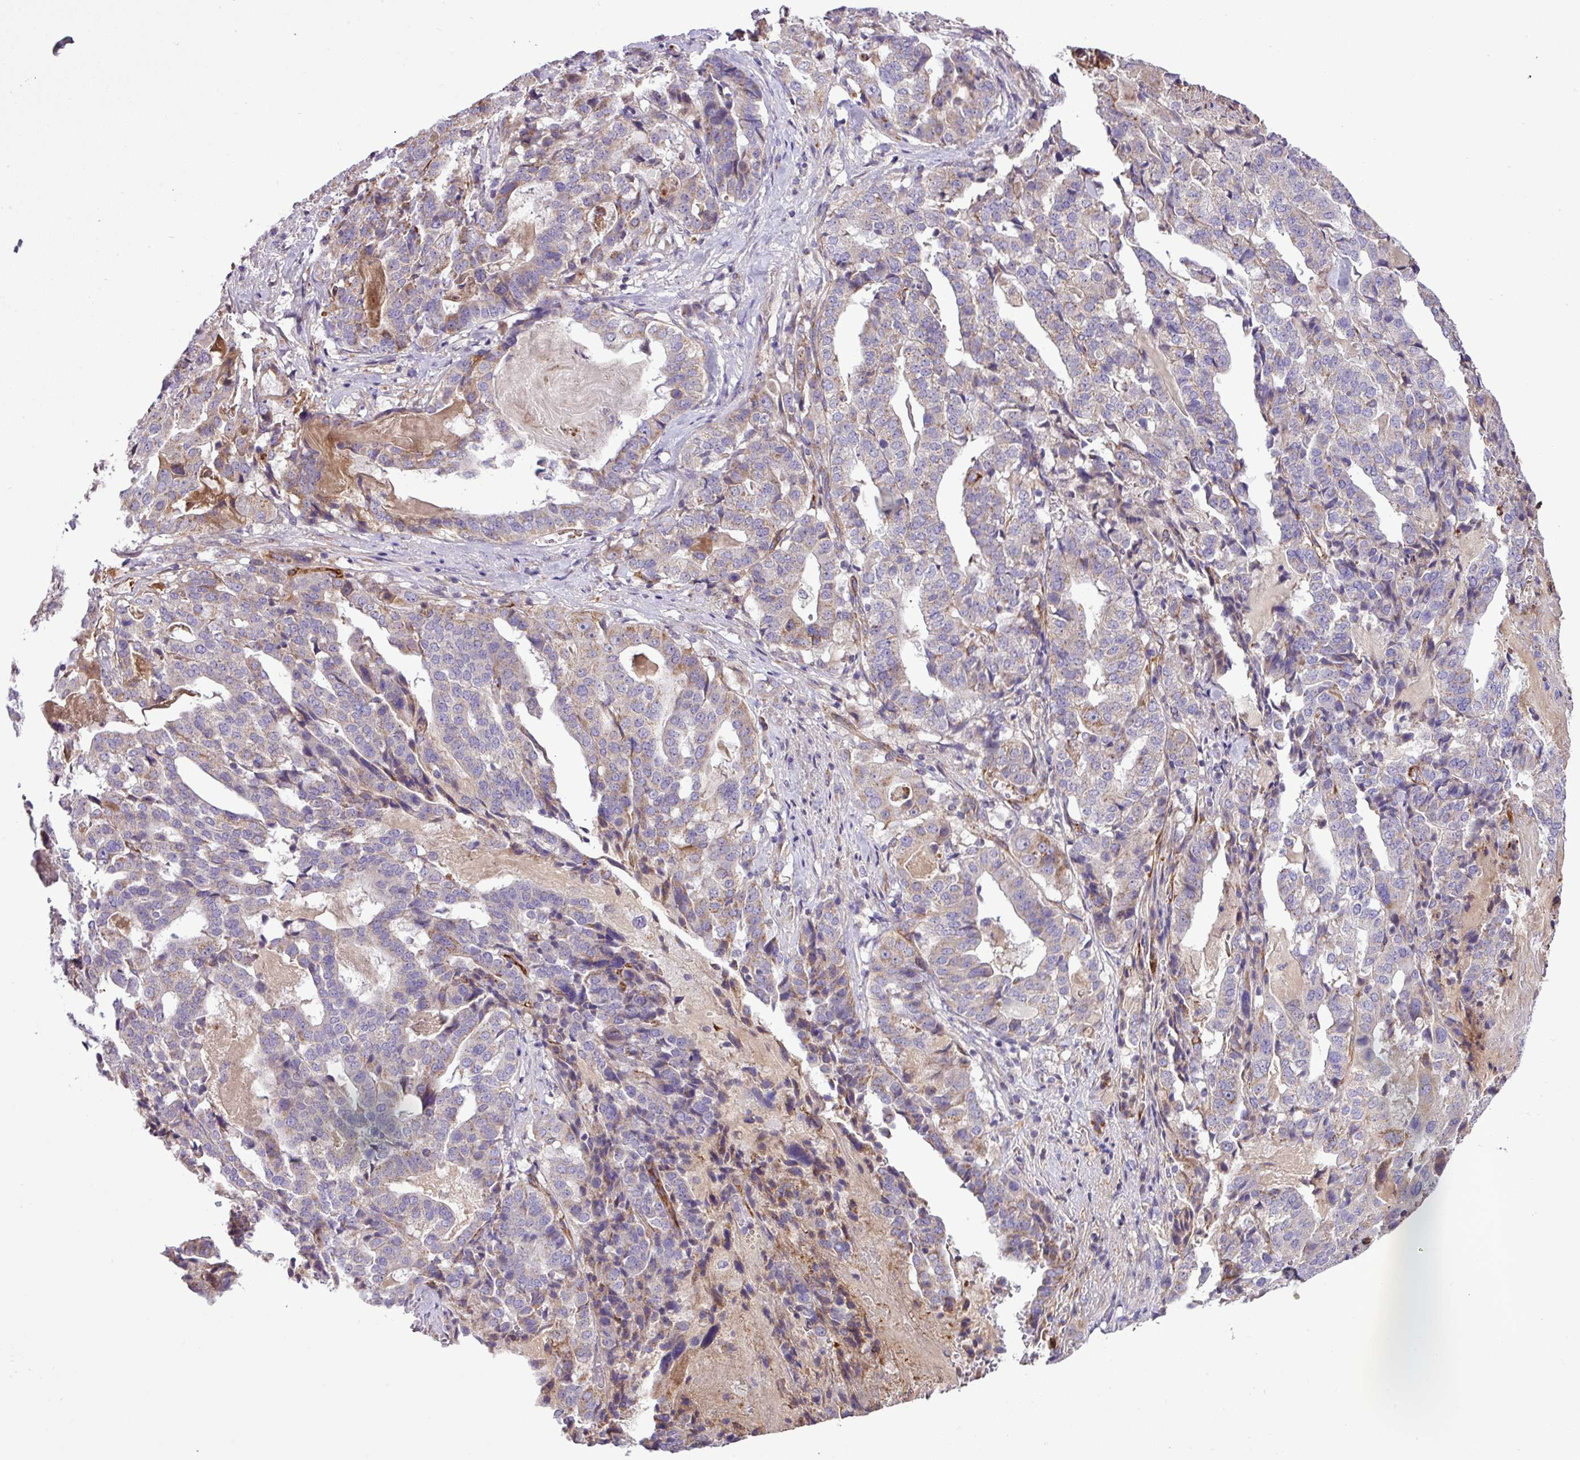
{"staining": {"intensity": "moderate", "quantity": "<25%", "location": "cytoplasmic/membranous"}, "tissue": "stomach cancer", "cell_type": "Tumor cells", "image_type": "cancer", "snomed": [{"axis": "morphology", "description": "Adenocarcinoma, NOS"}, {"axis": "topography", "description": "Stomach"}], "caption": "Immunohistochemical staining of human adenocarcinoma (stomach) displays low levels of moderate cytoplasmic/membranous expression in approximately <25% of tumor cells.", "gene": "CWH43", "patient": {"sex": "male", "age": 48}}